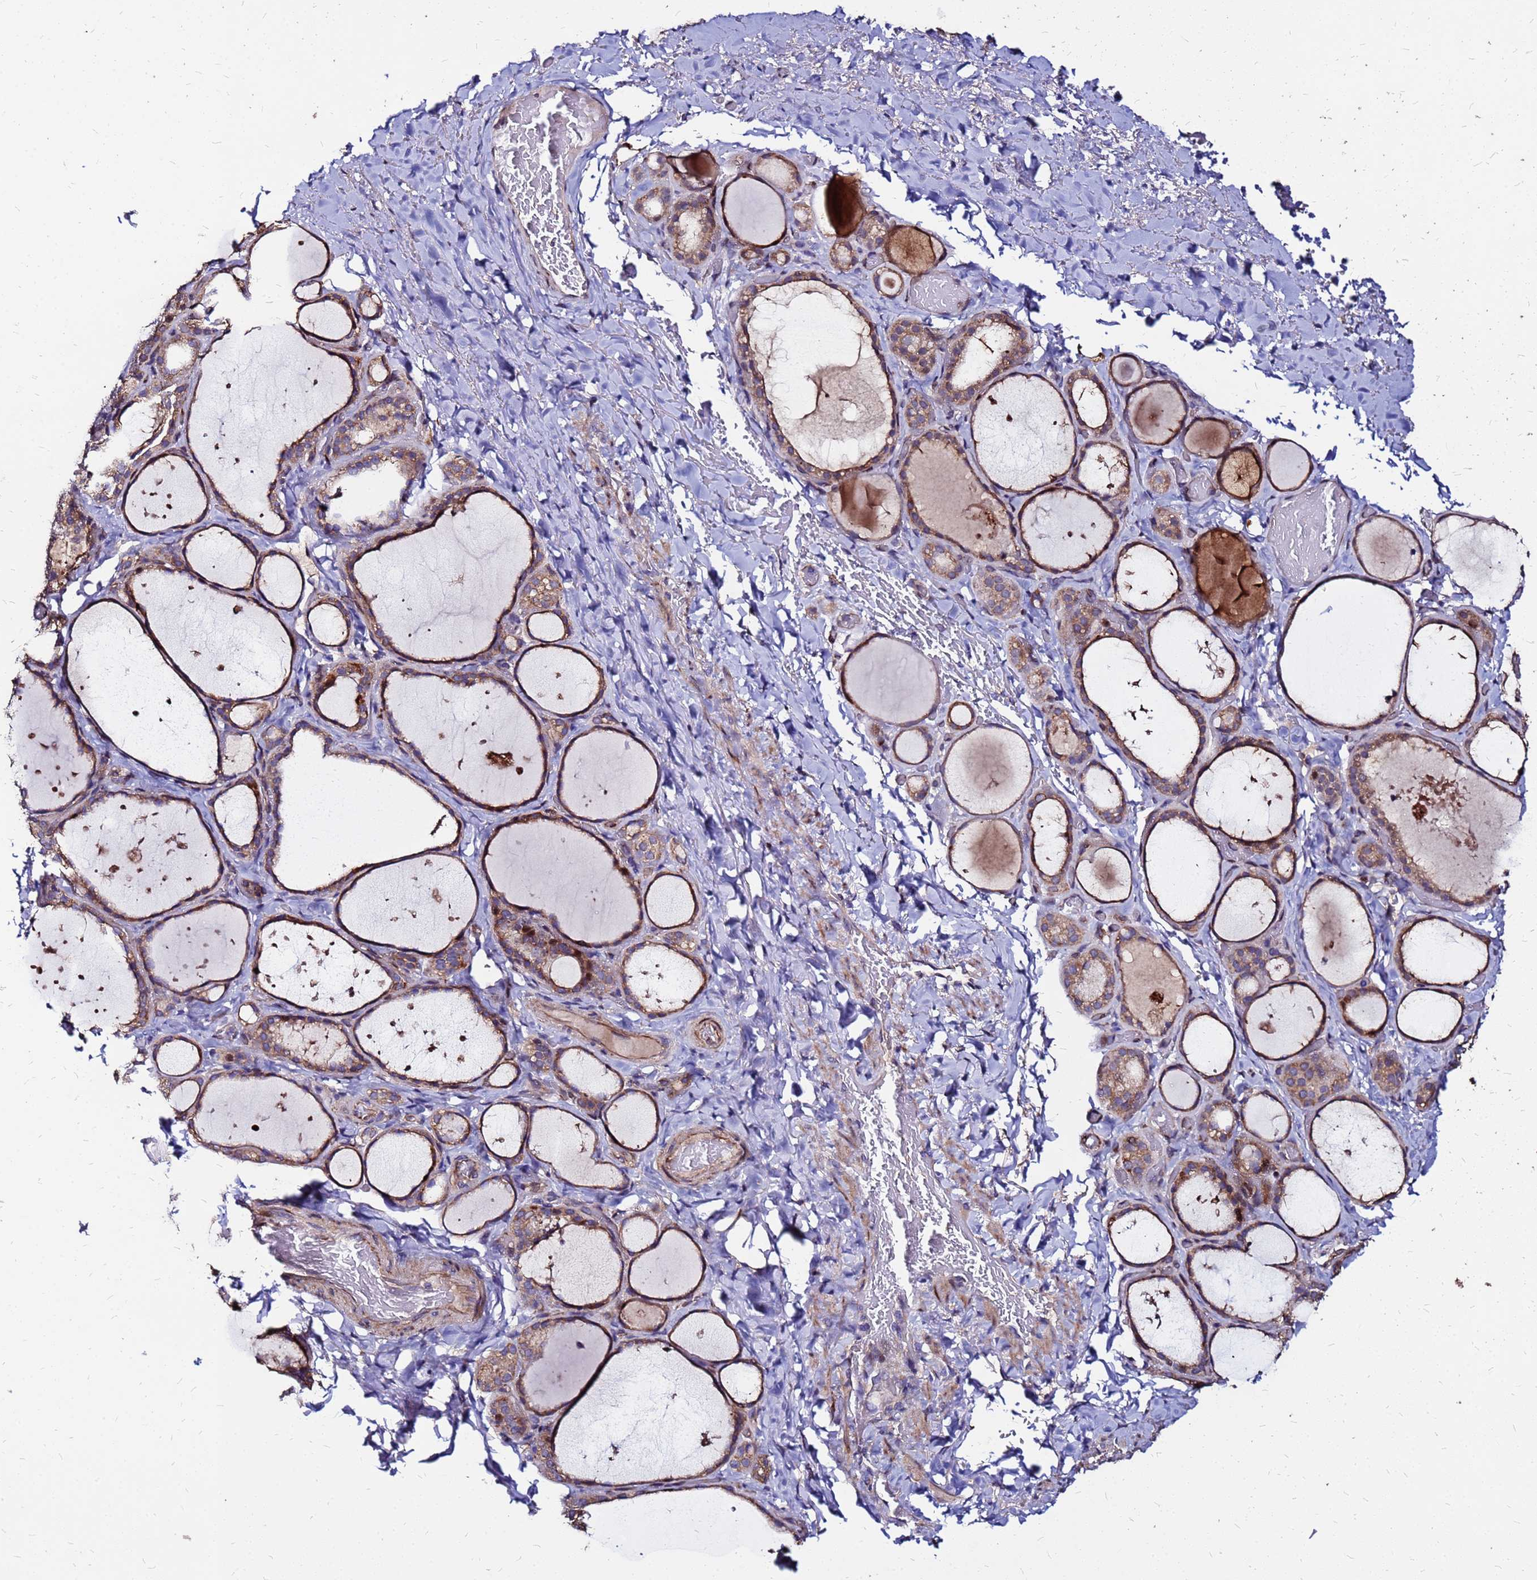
{"staining": {"intensity": "moderate", "quantity": ">75%", "location": "cytoplasmic/membranous"}, "tissue": "thyroid gland", "cell_type": "Glandular cells", "image_type": "normal", "snomed": [{"axis": "morphology", "description": "Normal tissue, NOS"}, {"axis": "topography", "description": "Thyroid gland"}], "caption": "This is a photomicrograph of immunohistochemistry (IHC) staining of unremarkable thyroid gland, which shows moderate positivity in the cytoplasmic/membranous of glandular cells.", "gene": "ARHGEF35", "patient": {"sex": "female", "age": 44}}